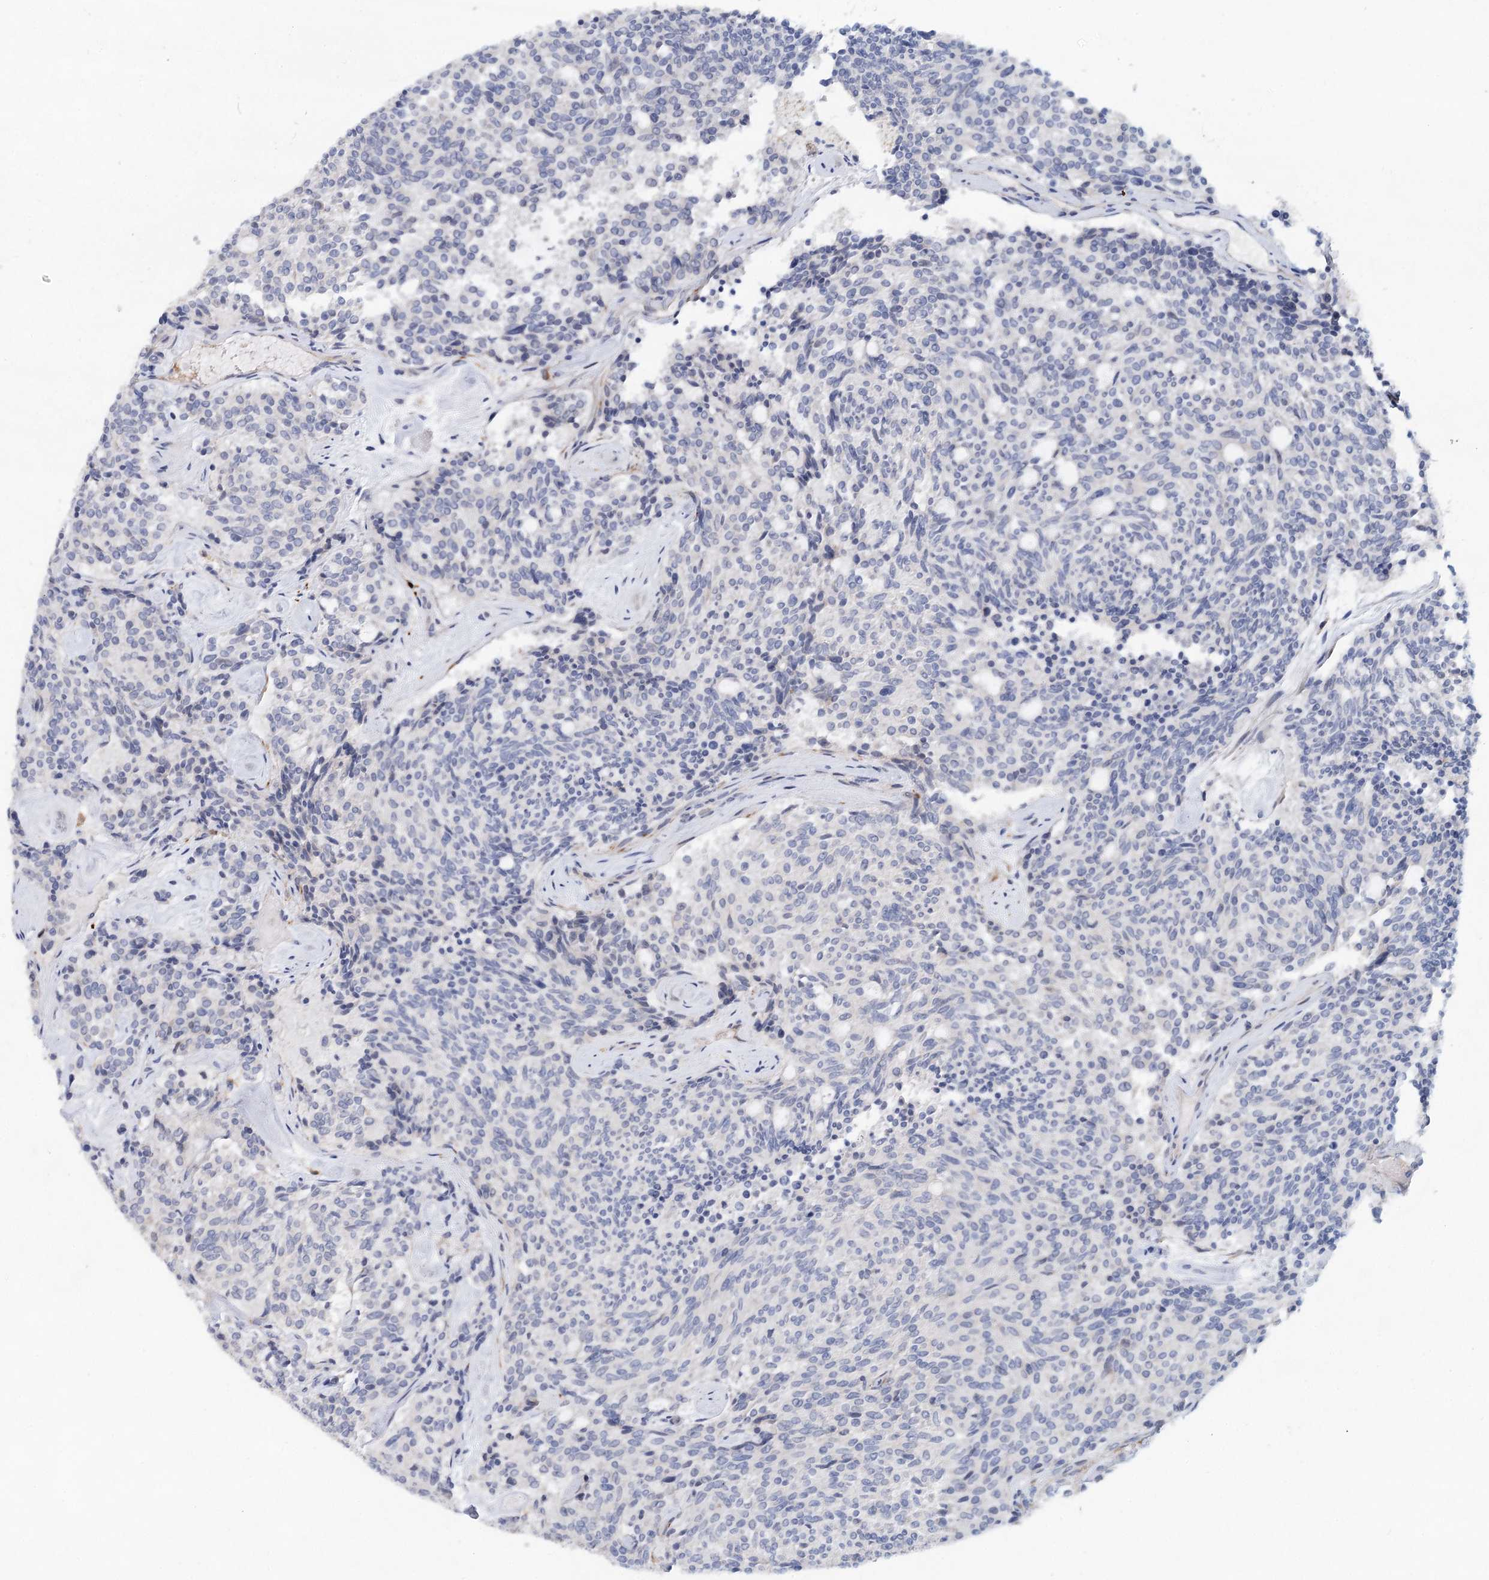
{"staining": {"intensity": "negative", "quantity": "none", "location": "none"}, "tissue": "carcinoid", "cell_type": "Tumor cells", "image_type": "cancer", "snomed": [{"axis": "morphology", "description": "Carcinoid, malignant, NOS"}, {"axis": "topography", "description": "Pancreas"}], "caption": "Carcinoid stained for a protein using IHC reveals no staining tumor cells.", "gene": "SLC19A3", "patient": {"sex": "female", "age": 54}}